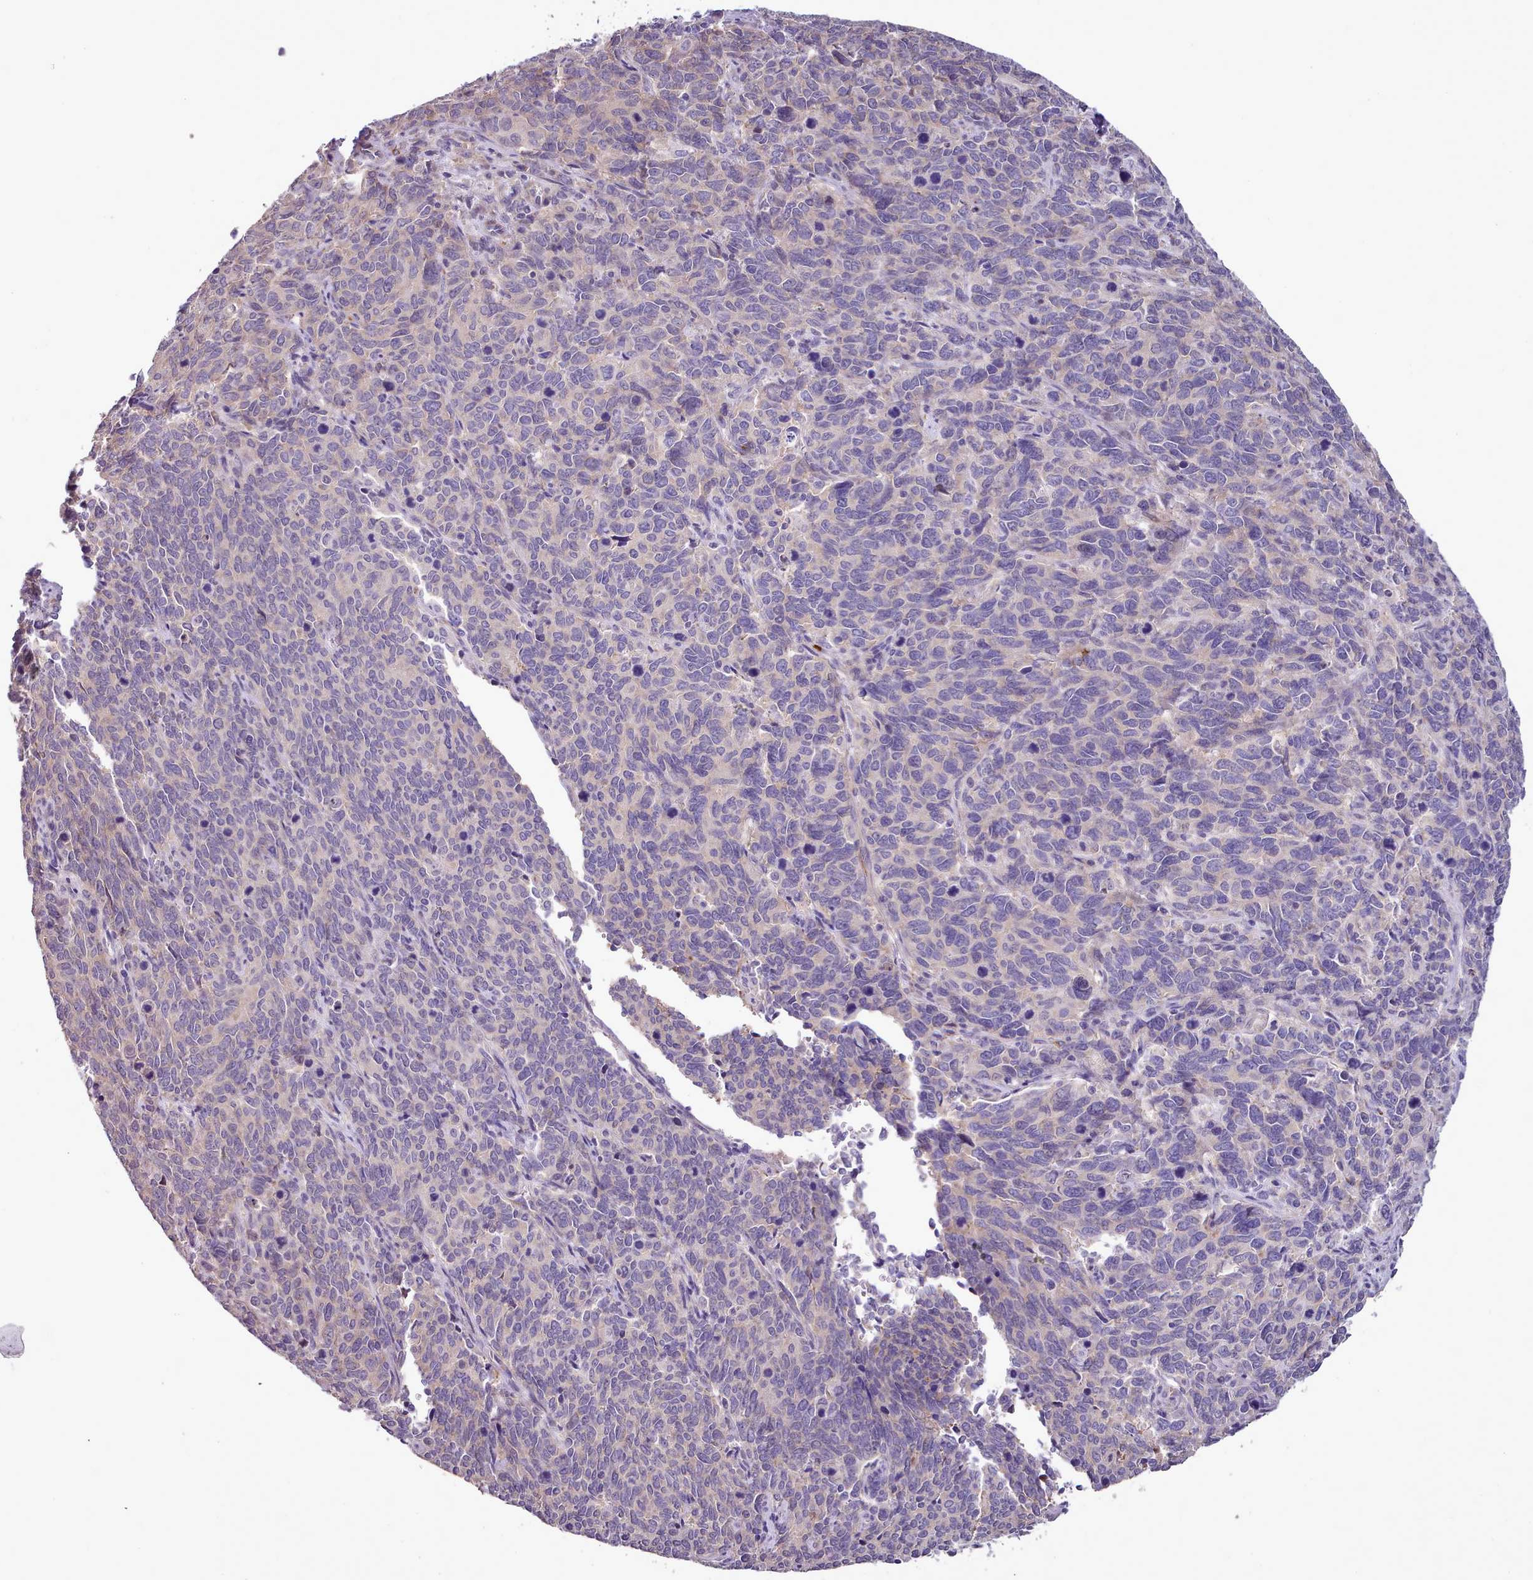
{"staining": {"intensity": "negative", "quantity": "none", "location": "none"}, "tissue": "cervical cancer", "cell_type": "Tumor cells", "image_type": "cancer", "snomed": [{"axis": "morphology", "description": "Squamous cell carcinoma, NOS"}, {"axis": "topography", "description": "Cervix"}], "caption": "IHC photomicrograph of neoplastic tissue: human cervical squamous cell carcinoma stained with DAB demonstrates no significant protein expression in tumor cells.", "gene": "SETX", "patient": {"sex": "female", "age": 60}}